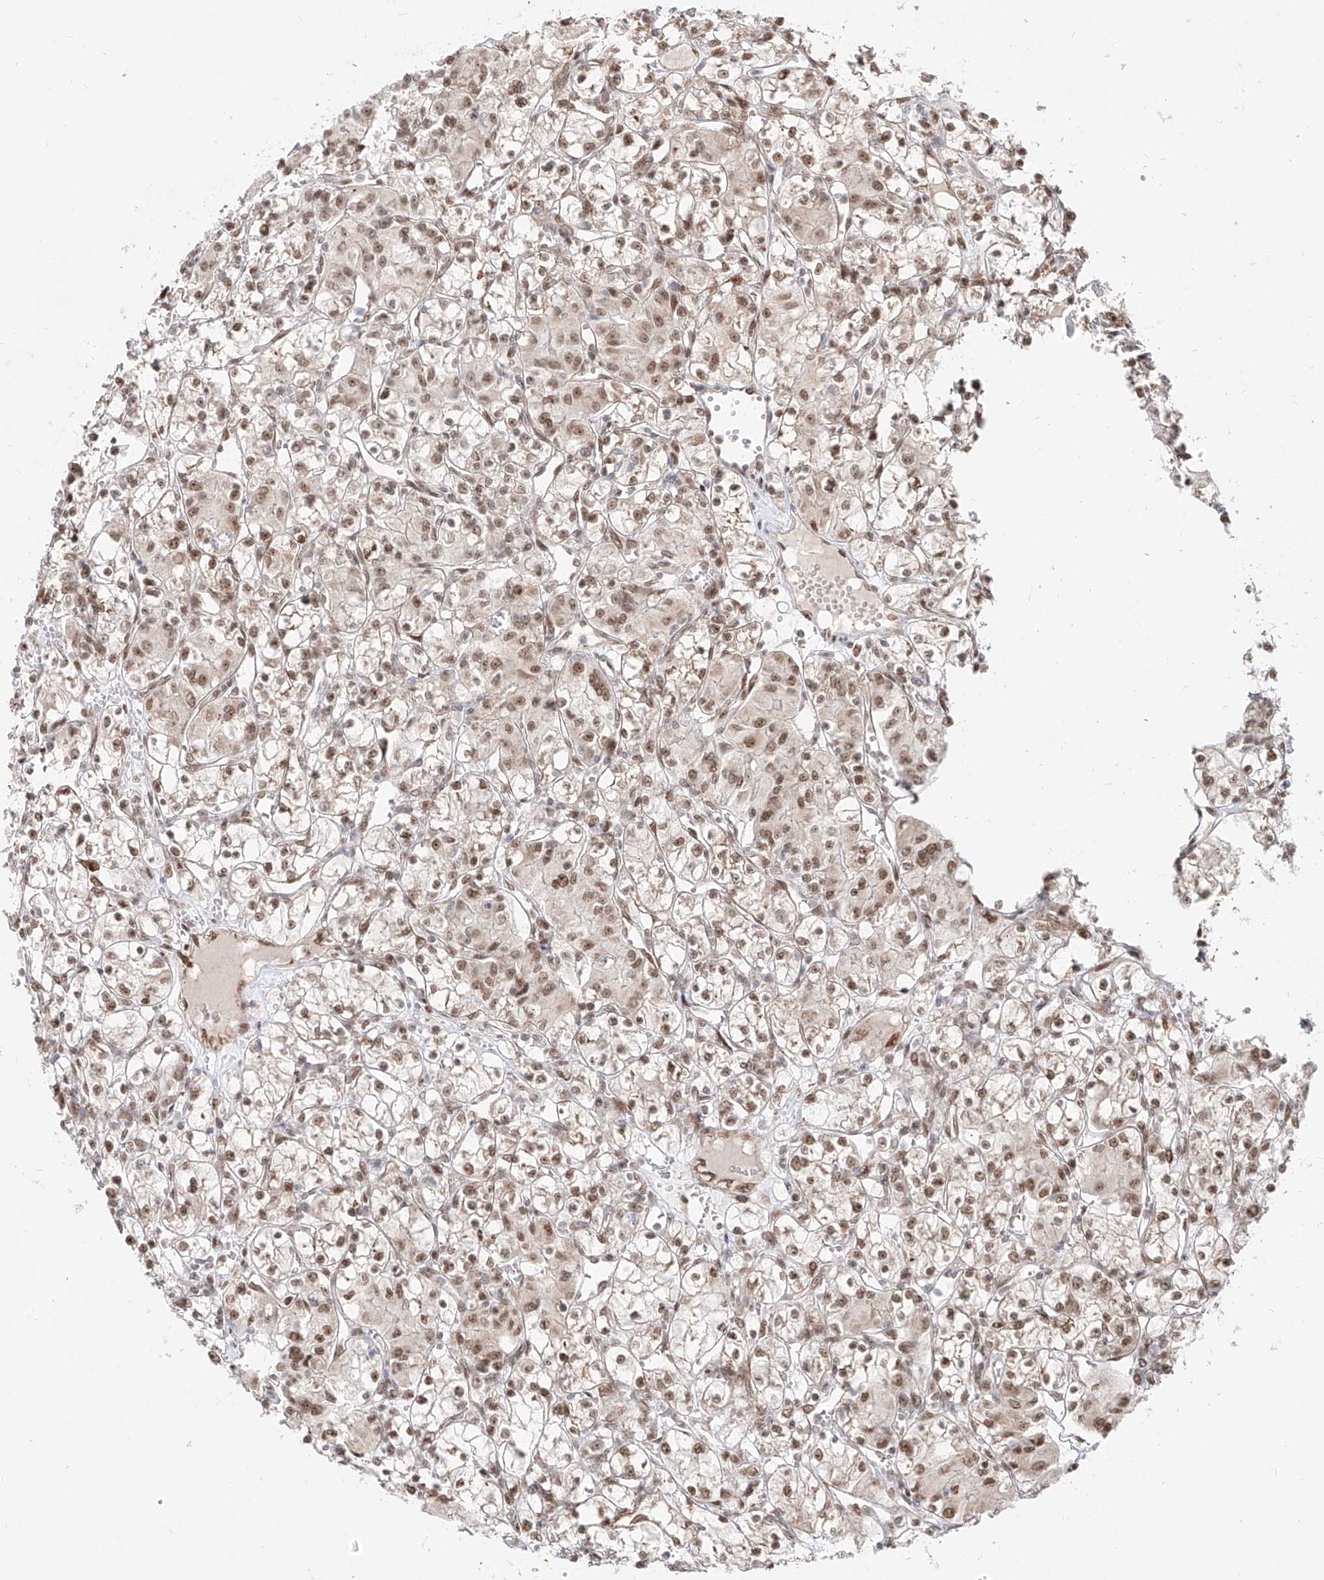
{"staining": {"intensity": "moderate", "quantity": ">75%", "location": "nuclear"}, "tissue": "renal cancer", "cell_type": "Tumor cells", "image_type": "cancer", "snomed": [{"axis": "morphology", "description": "Adenocarcinoma, NOS"}, {"axis": "topography", "description": "Kidney"}], "caption": "Brown immunohistochemical staining in human renal cancer displays moderate nuclear expression in approximately >75% of tumor cells. (brown staining indicates protein expression, while blue staining denotes nuclei).", "gene": "ZNF710", "patient": {"sex": "female", "age": 59}}